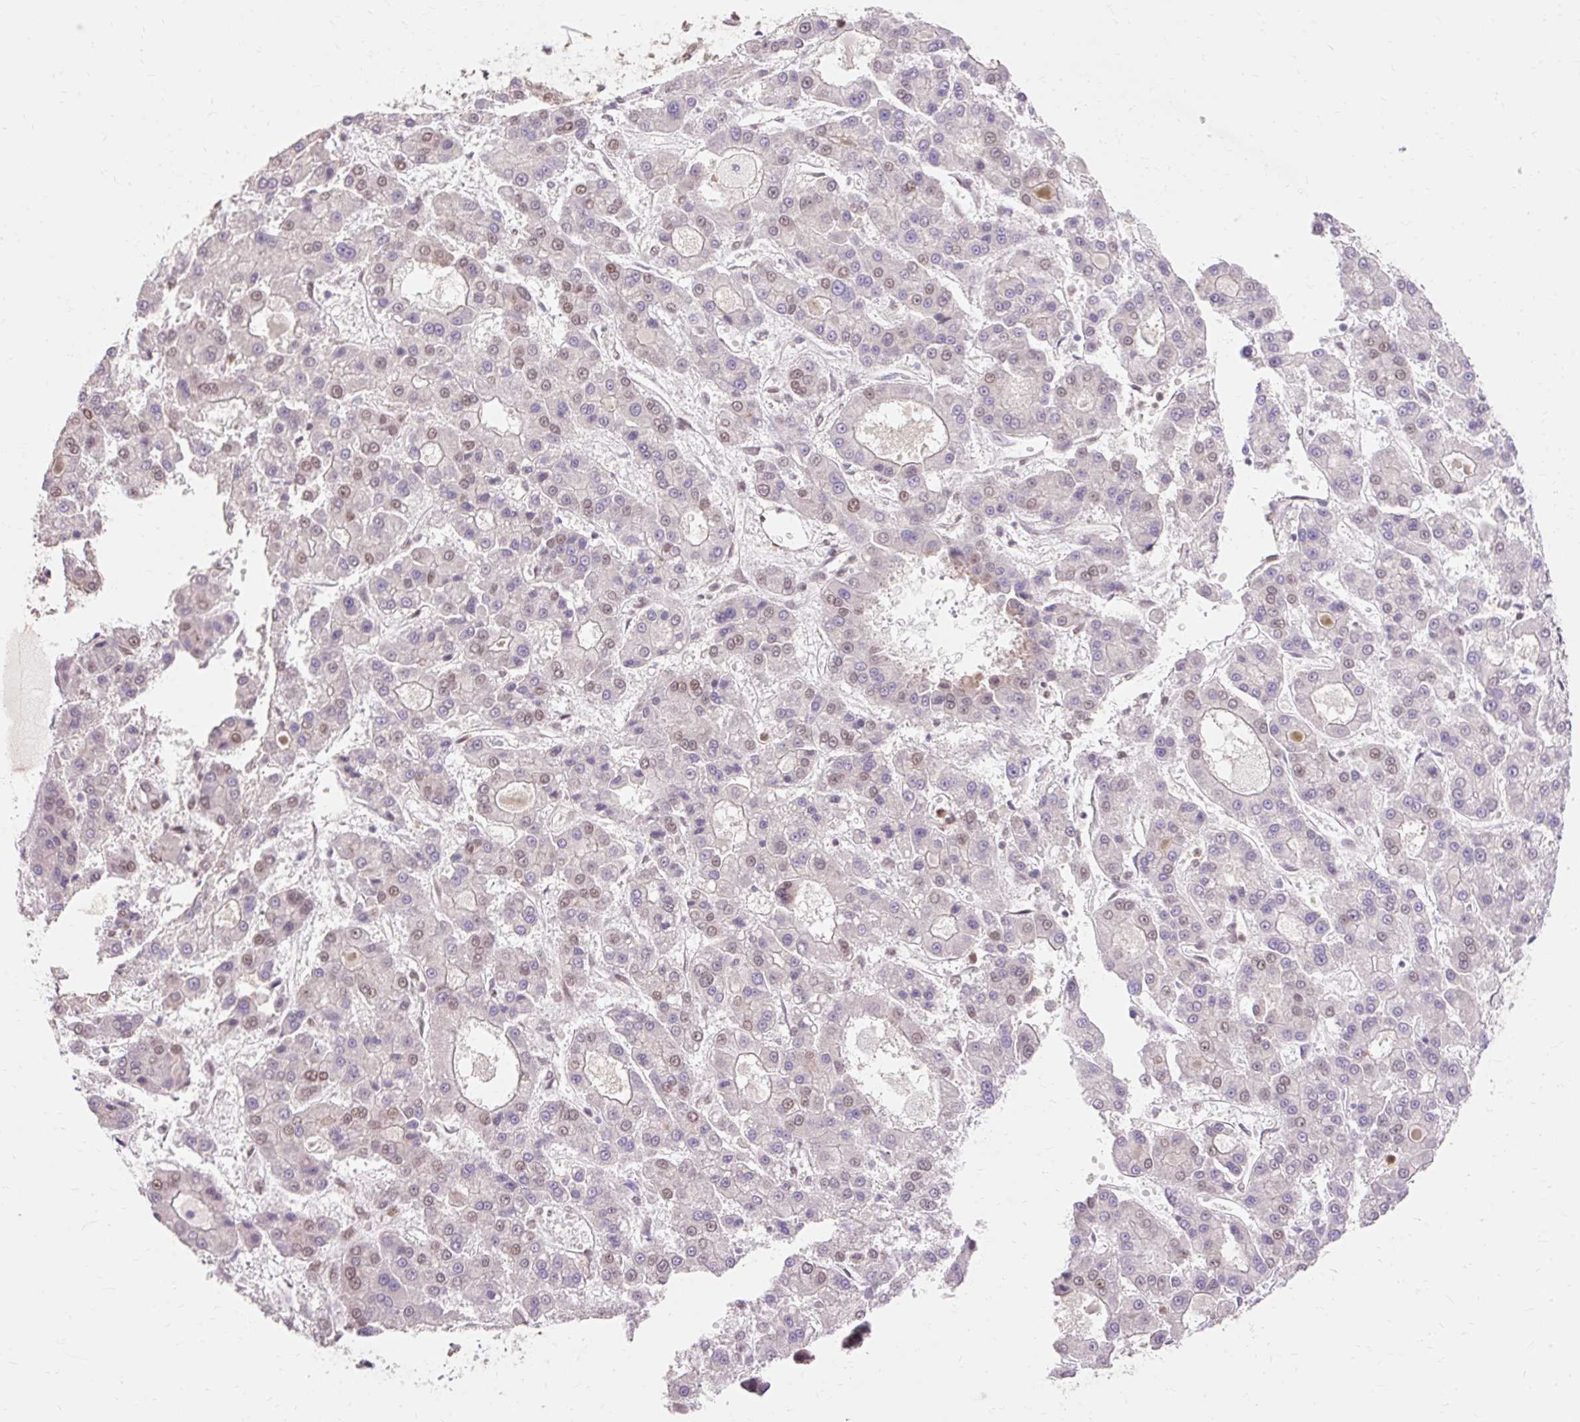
{"staining": {"intensity": "weak", "quantity": "25%-75%", "location": "nuclear"}, "tissue": "liver cancer", "cell_type": "Tumor cells", "image_type": "cancer", "snomed": [{"axis": "morphology", "description": "Carcinoma, Hepatocellular, NOS"}, {"axis": "topography", "description": "Liver"}], "caption": "Tumor cells exhibit weak nuclear positivity in about 25%-75% of cells in hepatocellular carcinoma (liver).", "gene": "NPIPB12", "patient": {"sex": "male", "age": 70}}